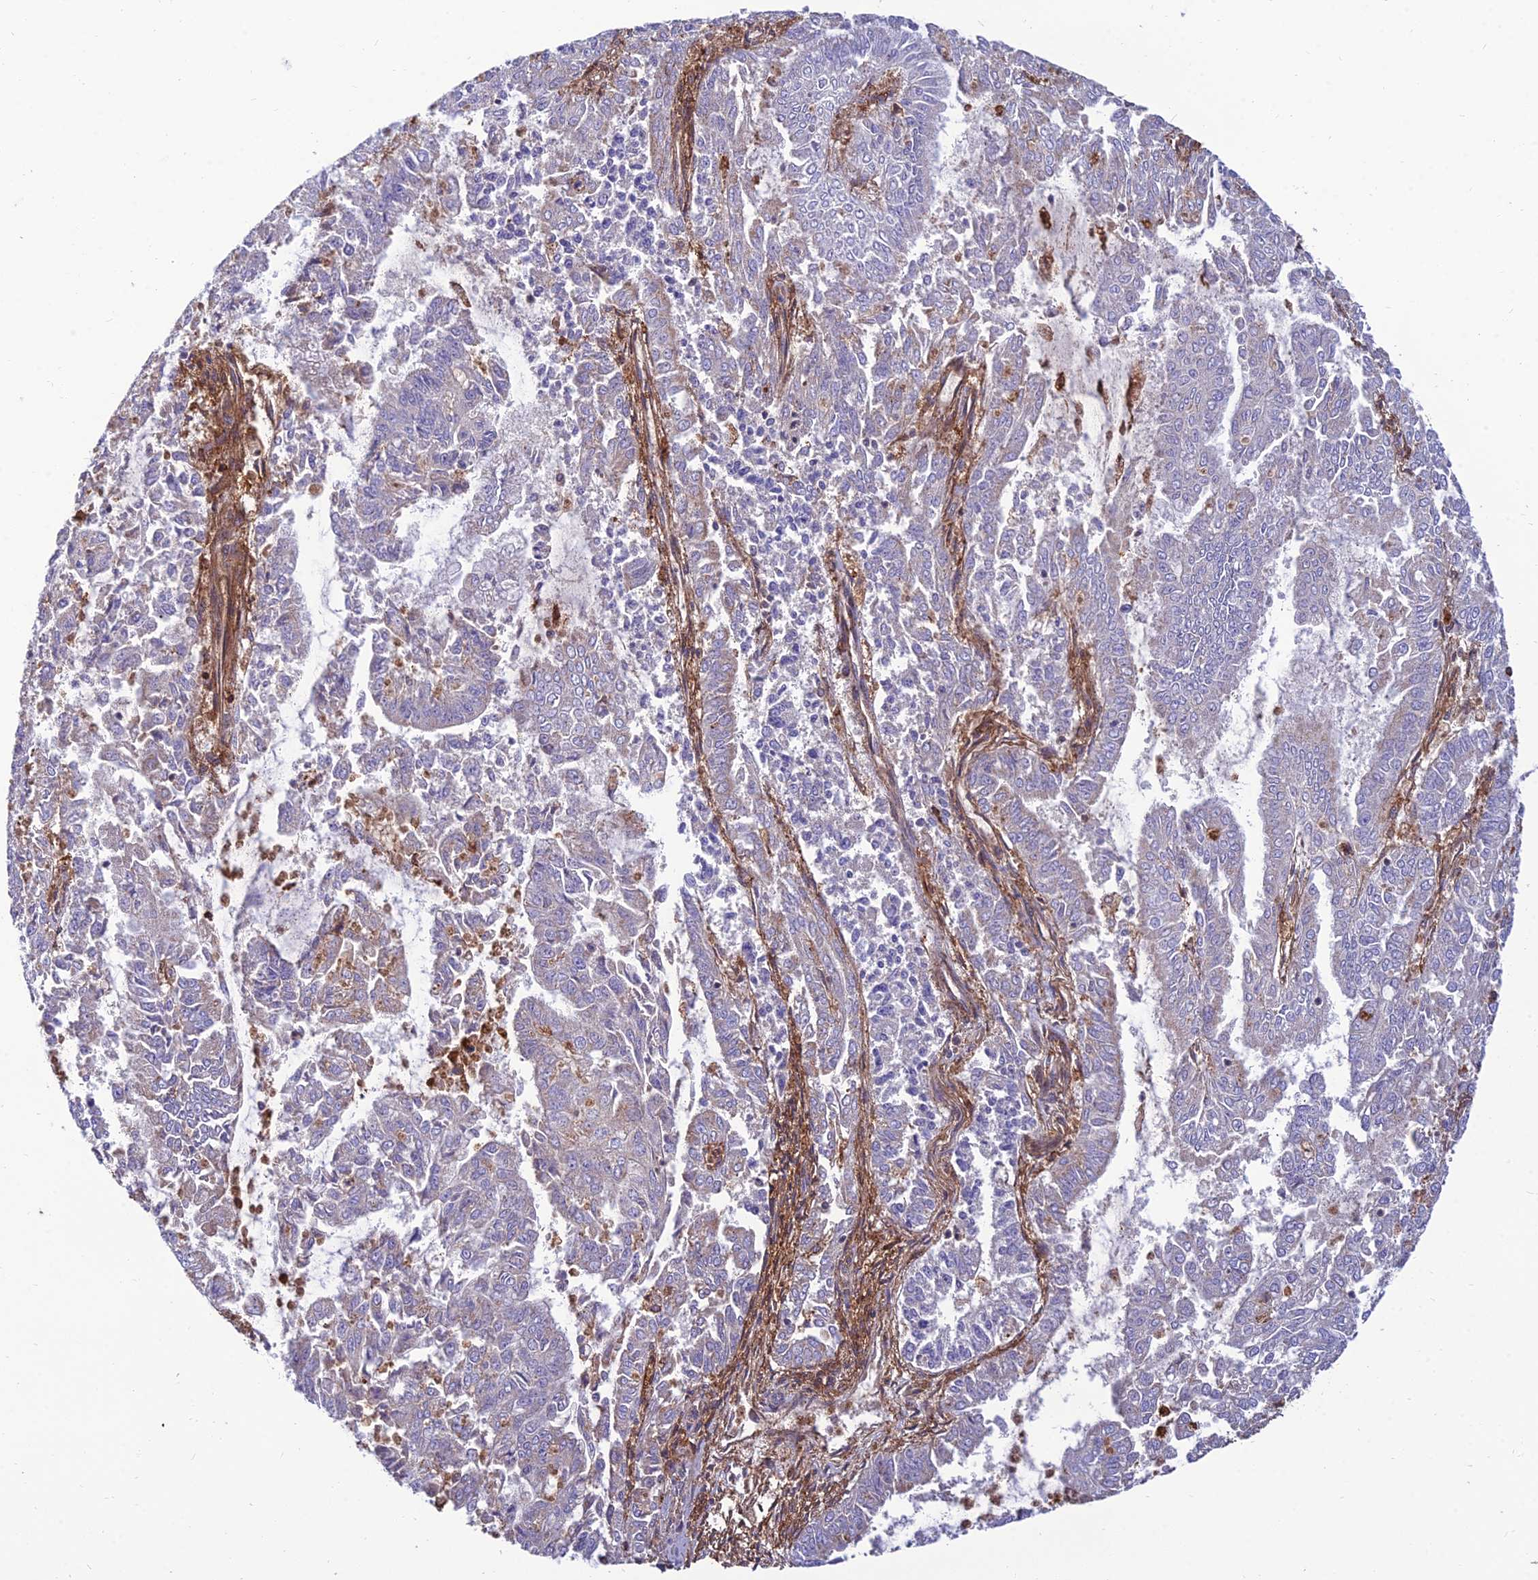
{"staining": {"intensity": "weak", "quantity": "25%-75%", "location": "cytoplasmic/membranous"}, "tissue": "endometrial cancer", "cell_type": "Tumor cells", "image_type": "cancer", "snomed": [{"axis": "morphology", "description": "Adenocarcinoma, NOS"}, {"axis": "topography", "description": "Endometrium"}], "caption": "Adenocarcinoma (endometrial) stained with a protein marker reveals weak staining in tumor cells.", "gene": "UMAD1", "patient": {"sex": "female", "age": 73}}